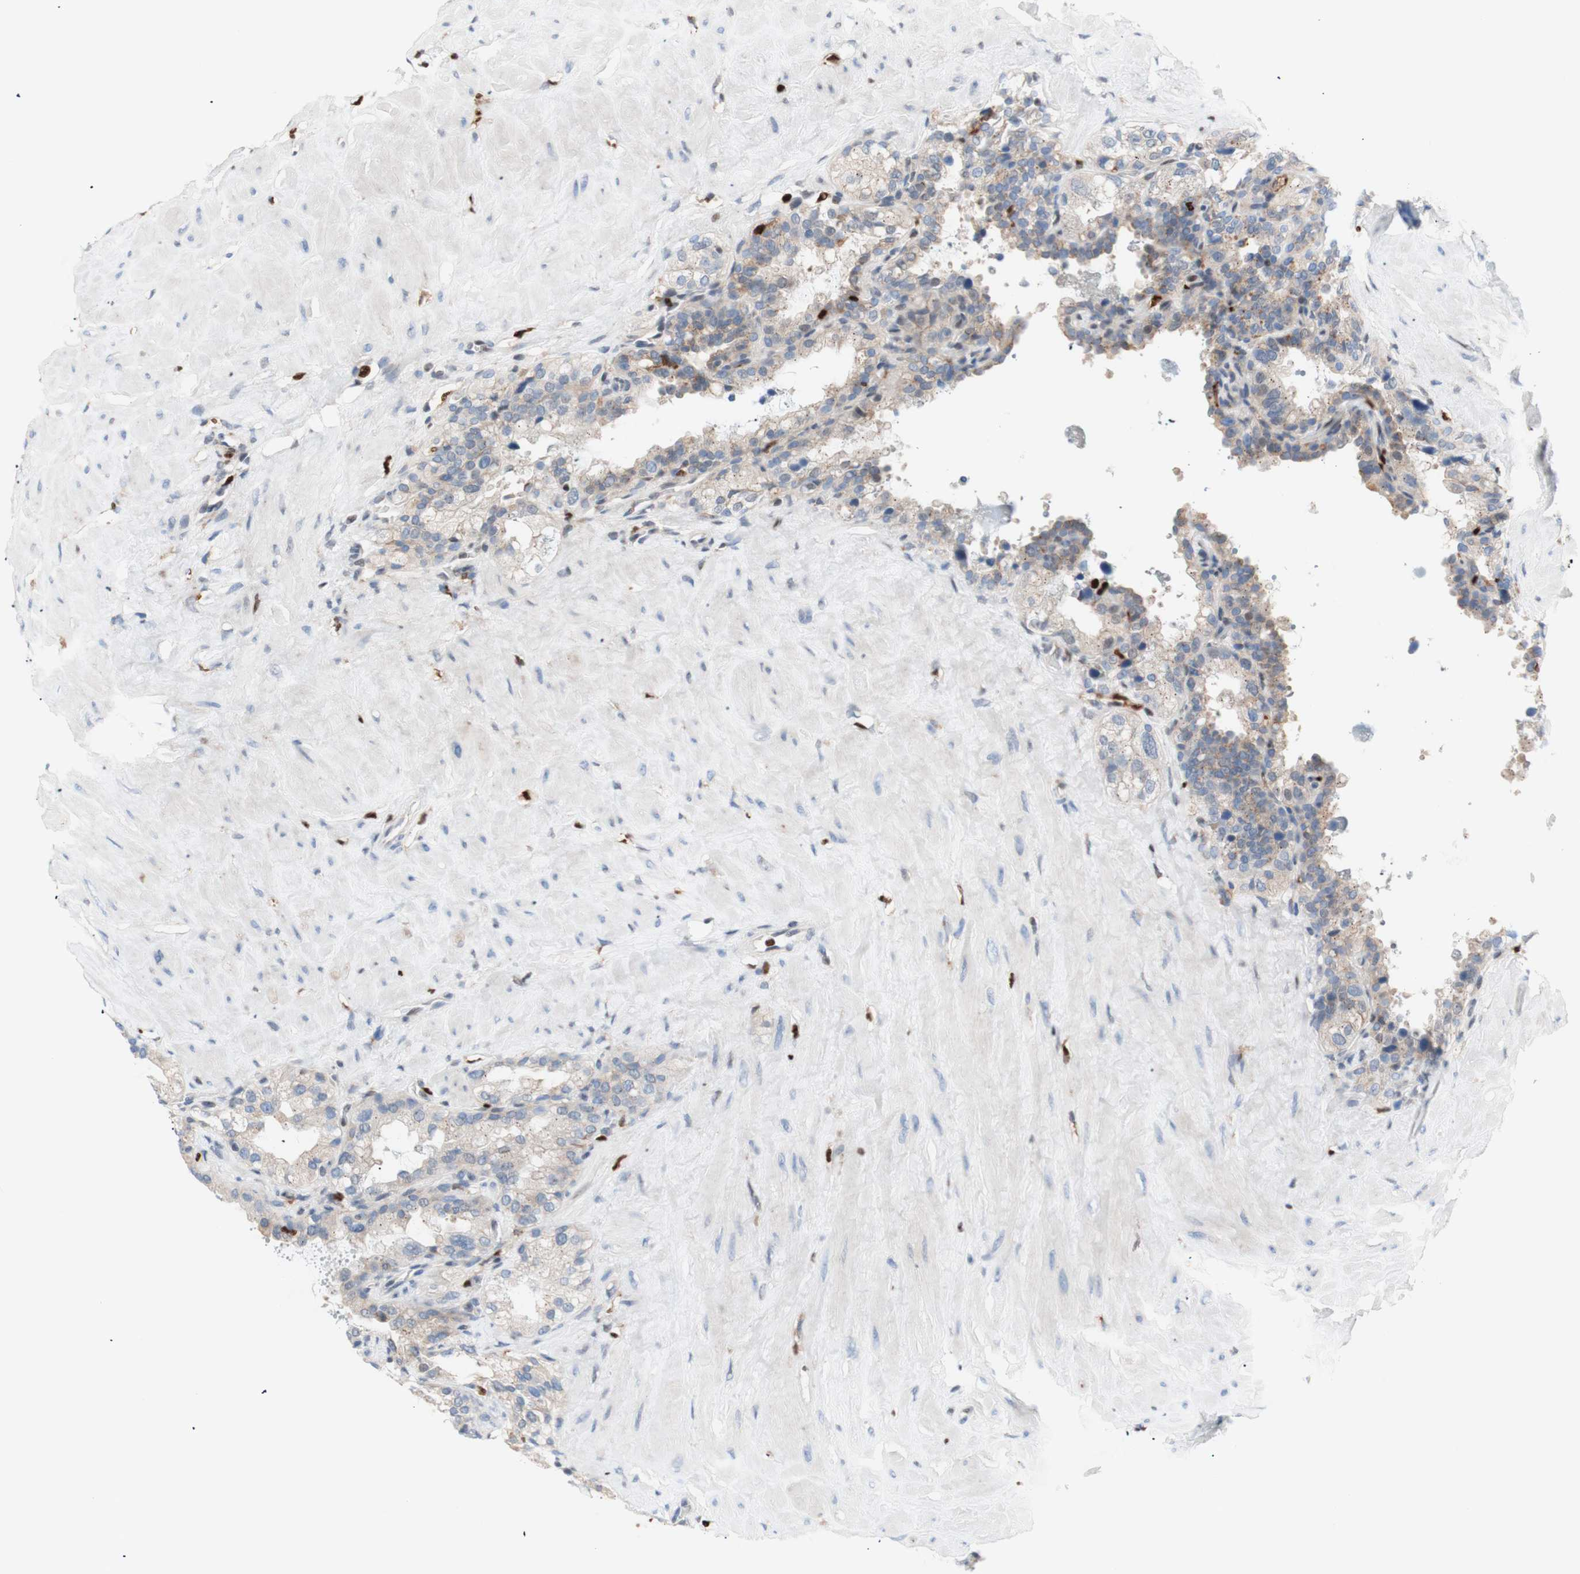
{"staining": {"intensity": "weak", "quantity": ">75%", "location": "cytoplasmic/membranous"}, "tissue": "seminal vesicle", "cell_type": "Glandular cells", "image_type": "normal", "snomed": [{"axis": "morphology", "description": "Normal tissue, NOS"}, {"axis": "topography", "description": "Seminal veicle"}], "caption": "IHC of normal human seminal vesicle shows low levels of weak cytoplasmic/membranous expression in about >75% of glandular cells.", "gene": "EED", "patient": {"sex": "male", "age": 68}}